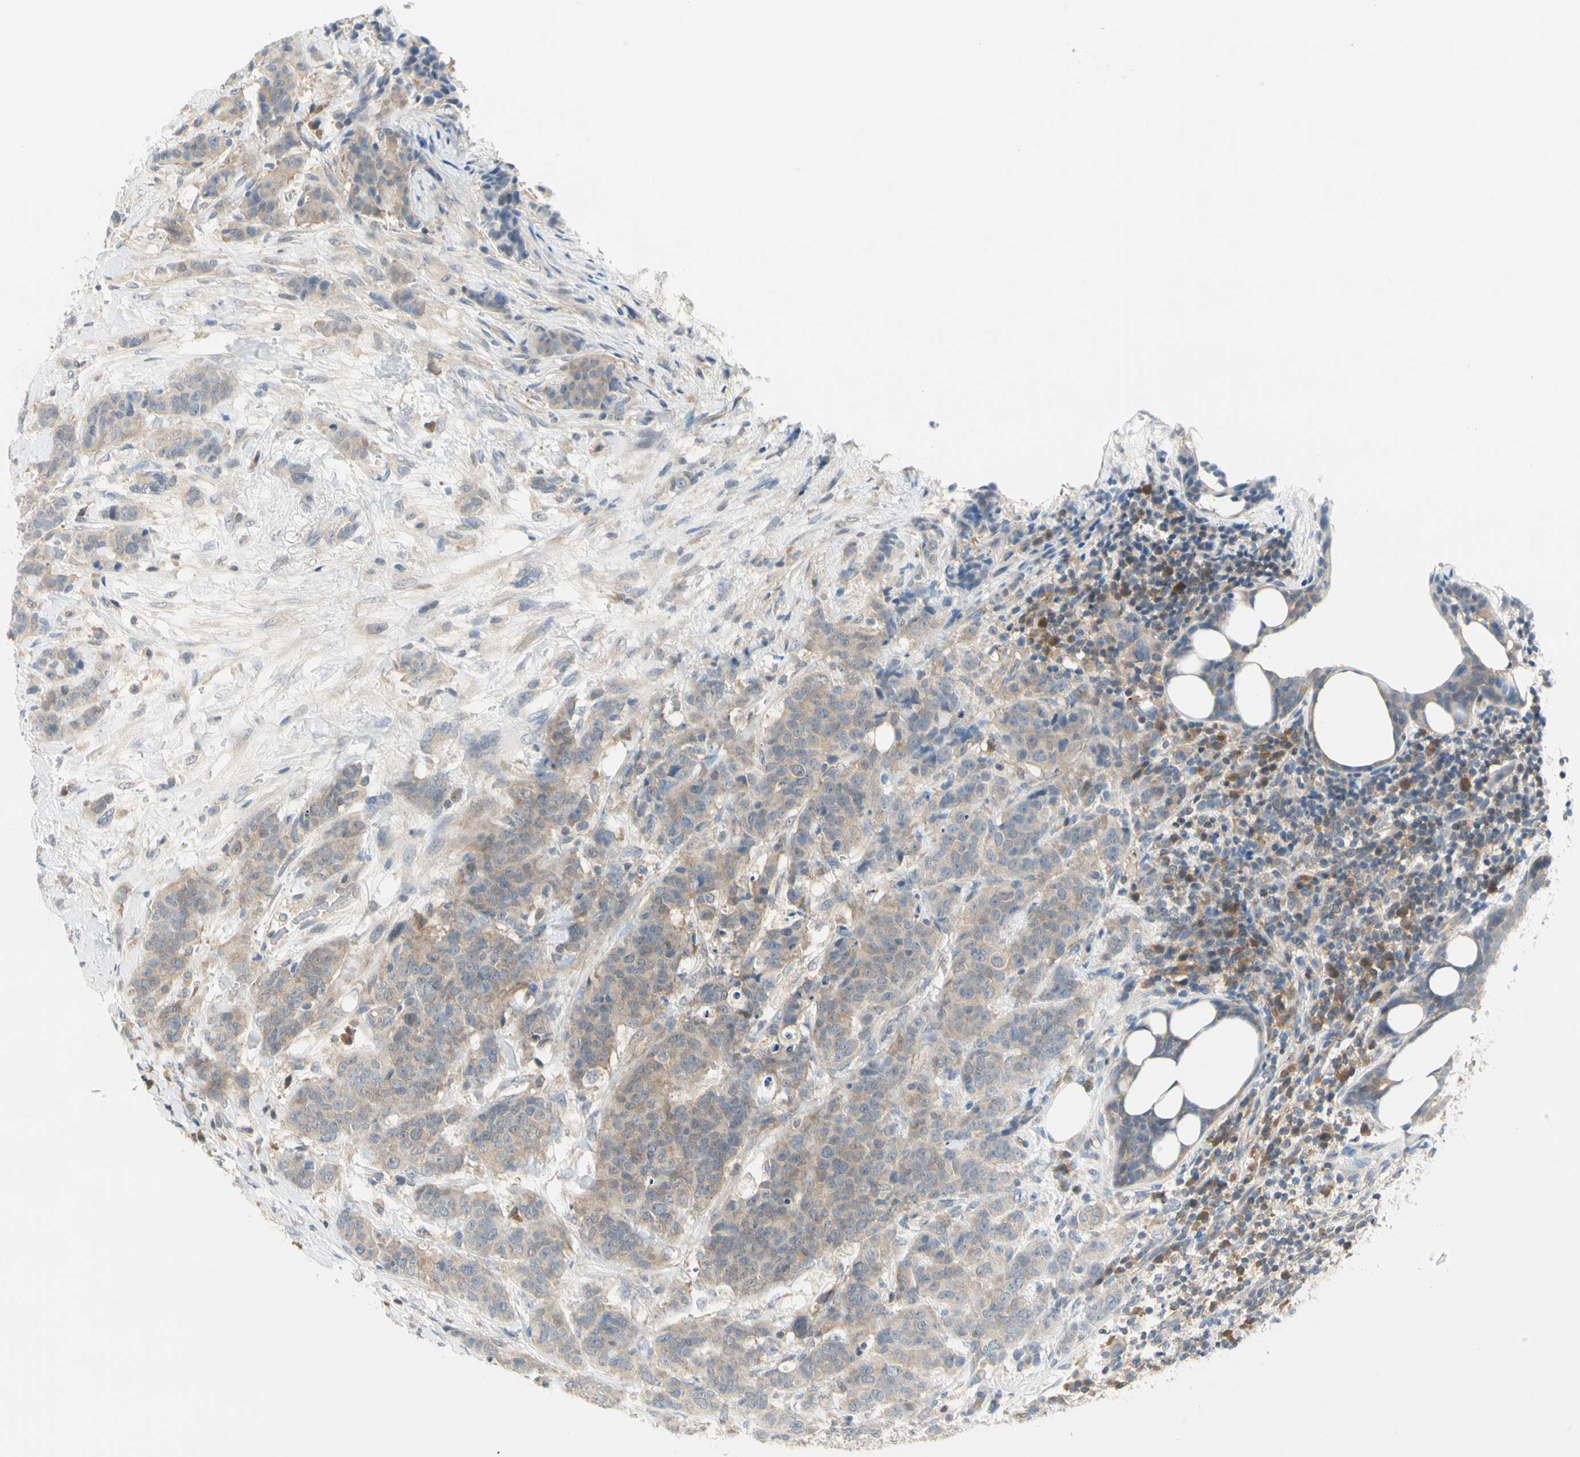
{"staining": {"intensity": "moderate", "quantity": ">75%", "location": "cytoplasmic/membranous"}, "tissue": "breast cancer", "cell_type": "Tumor cells", "image_type": "cancer", "snomed": [{"axis": "morphology", "description": "Duct carcinoma"}, {"axis": "topography", "description": "Breast"}], "caption": "Immunohistochemistry (IHC) (DAB) staining of breast cancer (infiltrating ductal carcinoma) reveals moderate cytoplasmic/membranous protein positivity in approximately >75% of tumor cells. (DAB IHC with brightfield microscopy, high magnification).", "gene": "MPI", "patient": {"sex": "female", "age": 40}}